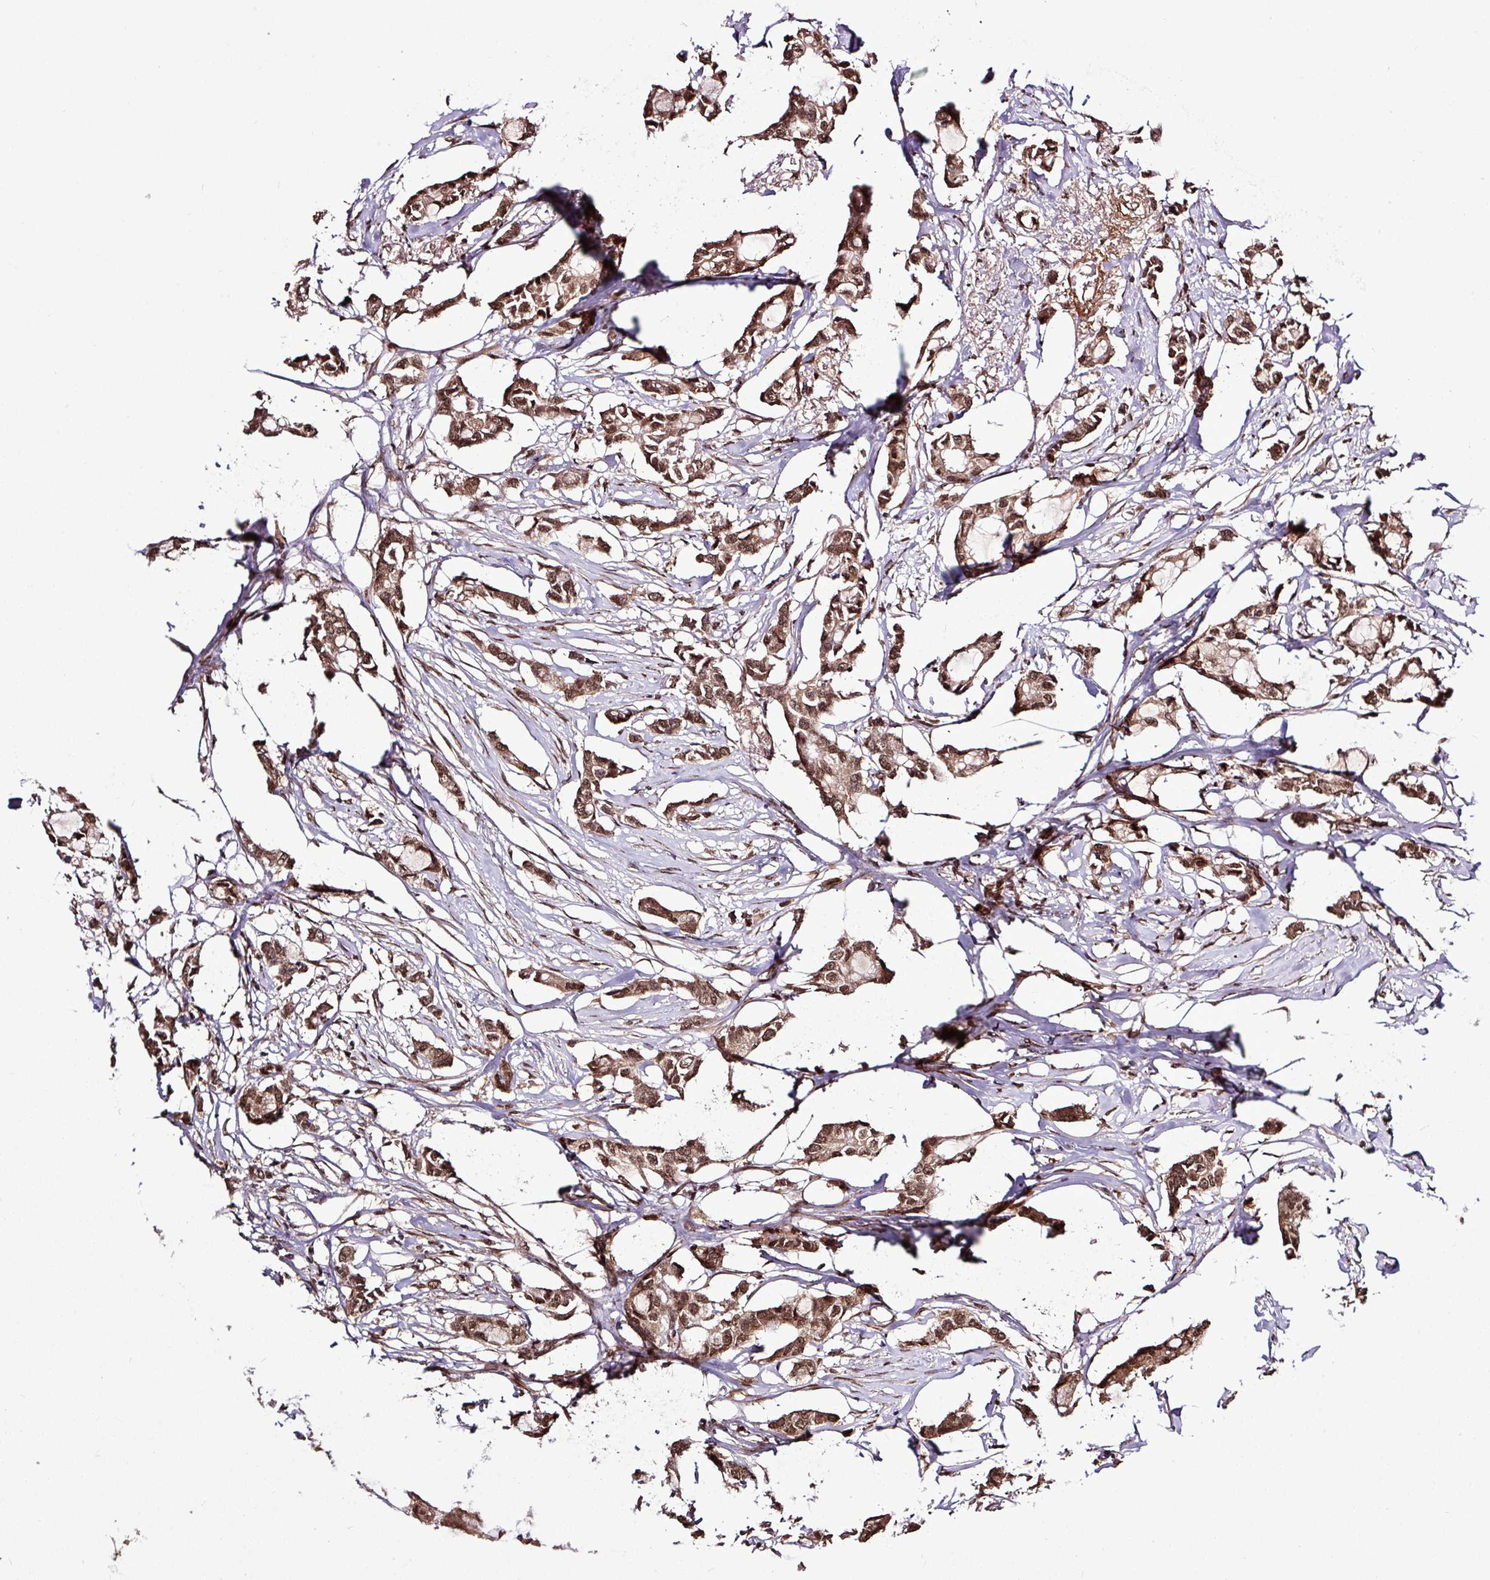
{"staining": {"intensity": "strong", "quantity": ">75%", "location": "cytoplasmic/membranous,nuclear"}, "tissue": "breast cancer", "cell_type": "Tumor cells", "image_type": "cancer", "snomed": [{"axis": "morphology", "description": "Duct carcinoma"}, {"axis": "topography", "description": "Breast"}], "caption": "DAB (3,3'-diaminobenzidine) immunohistochemical staining of human breast intraductal carcinoma demonstrates strong cytoplasmic/membranous and nuclear protein positivity in approximately >75% of tumor cells.", "gene": "SKIC2", "patient": {"sex": "female", "age": 73}}